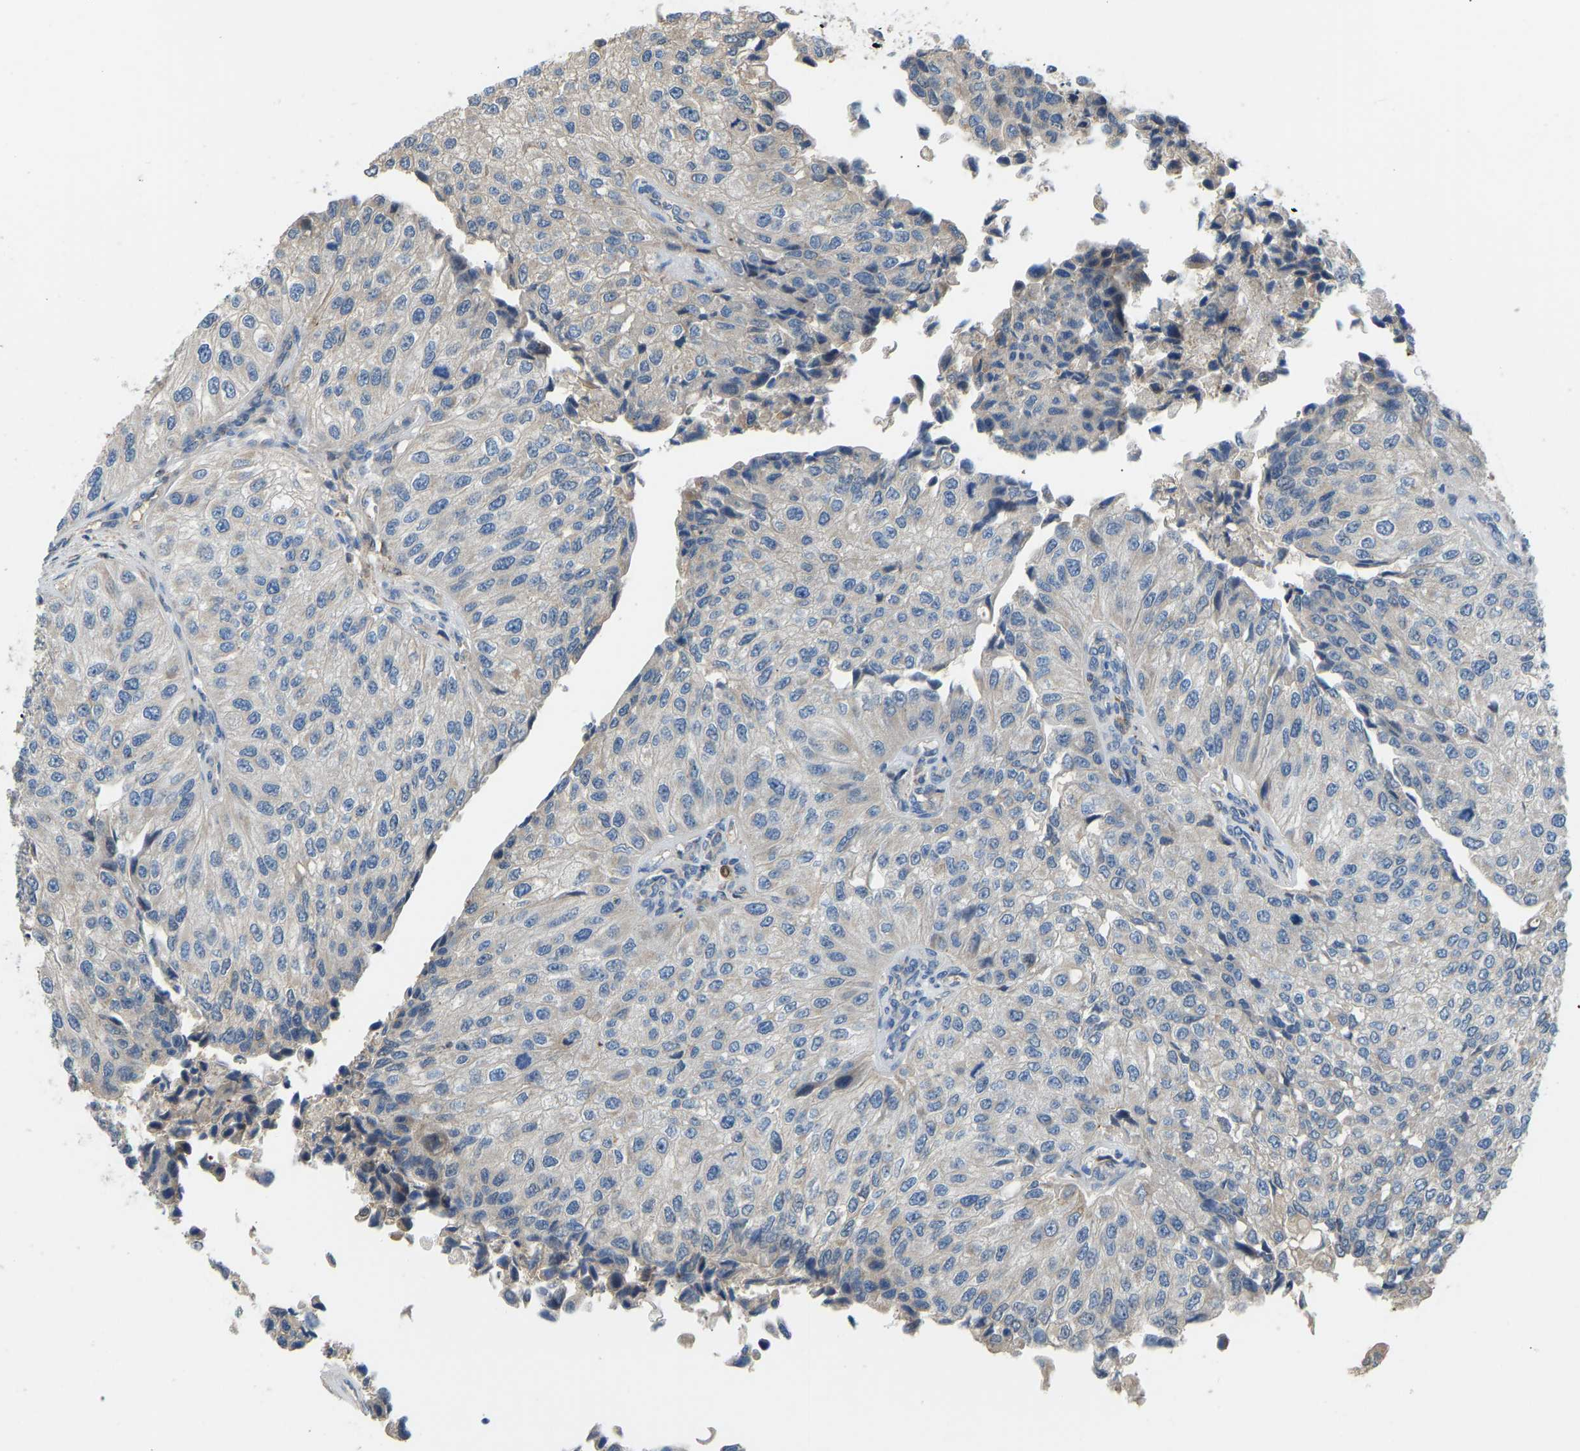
{"staining": {"intensity": "negative", "quantity": "none", "location": "none"}, "tissue": "urothelial cancer", "cell_type": "Tumor cells", "image_type": "cancer", "snomed": [{"axis": "morphology", "description": "Urothelial carcinoma, High grade"}, {"axis": "topography", "description": "Kidney"}, {"axis": "topography", "description": "Urinary bladder"}], "caption": "Human high-grade urothelial carcinoma stained for a protein using immunohistochemistry (IHC) reveals no expression in tumor cells.", "gene": "RBP1", "patient": {"sex": "male", "age": 77}}